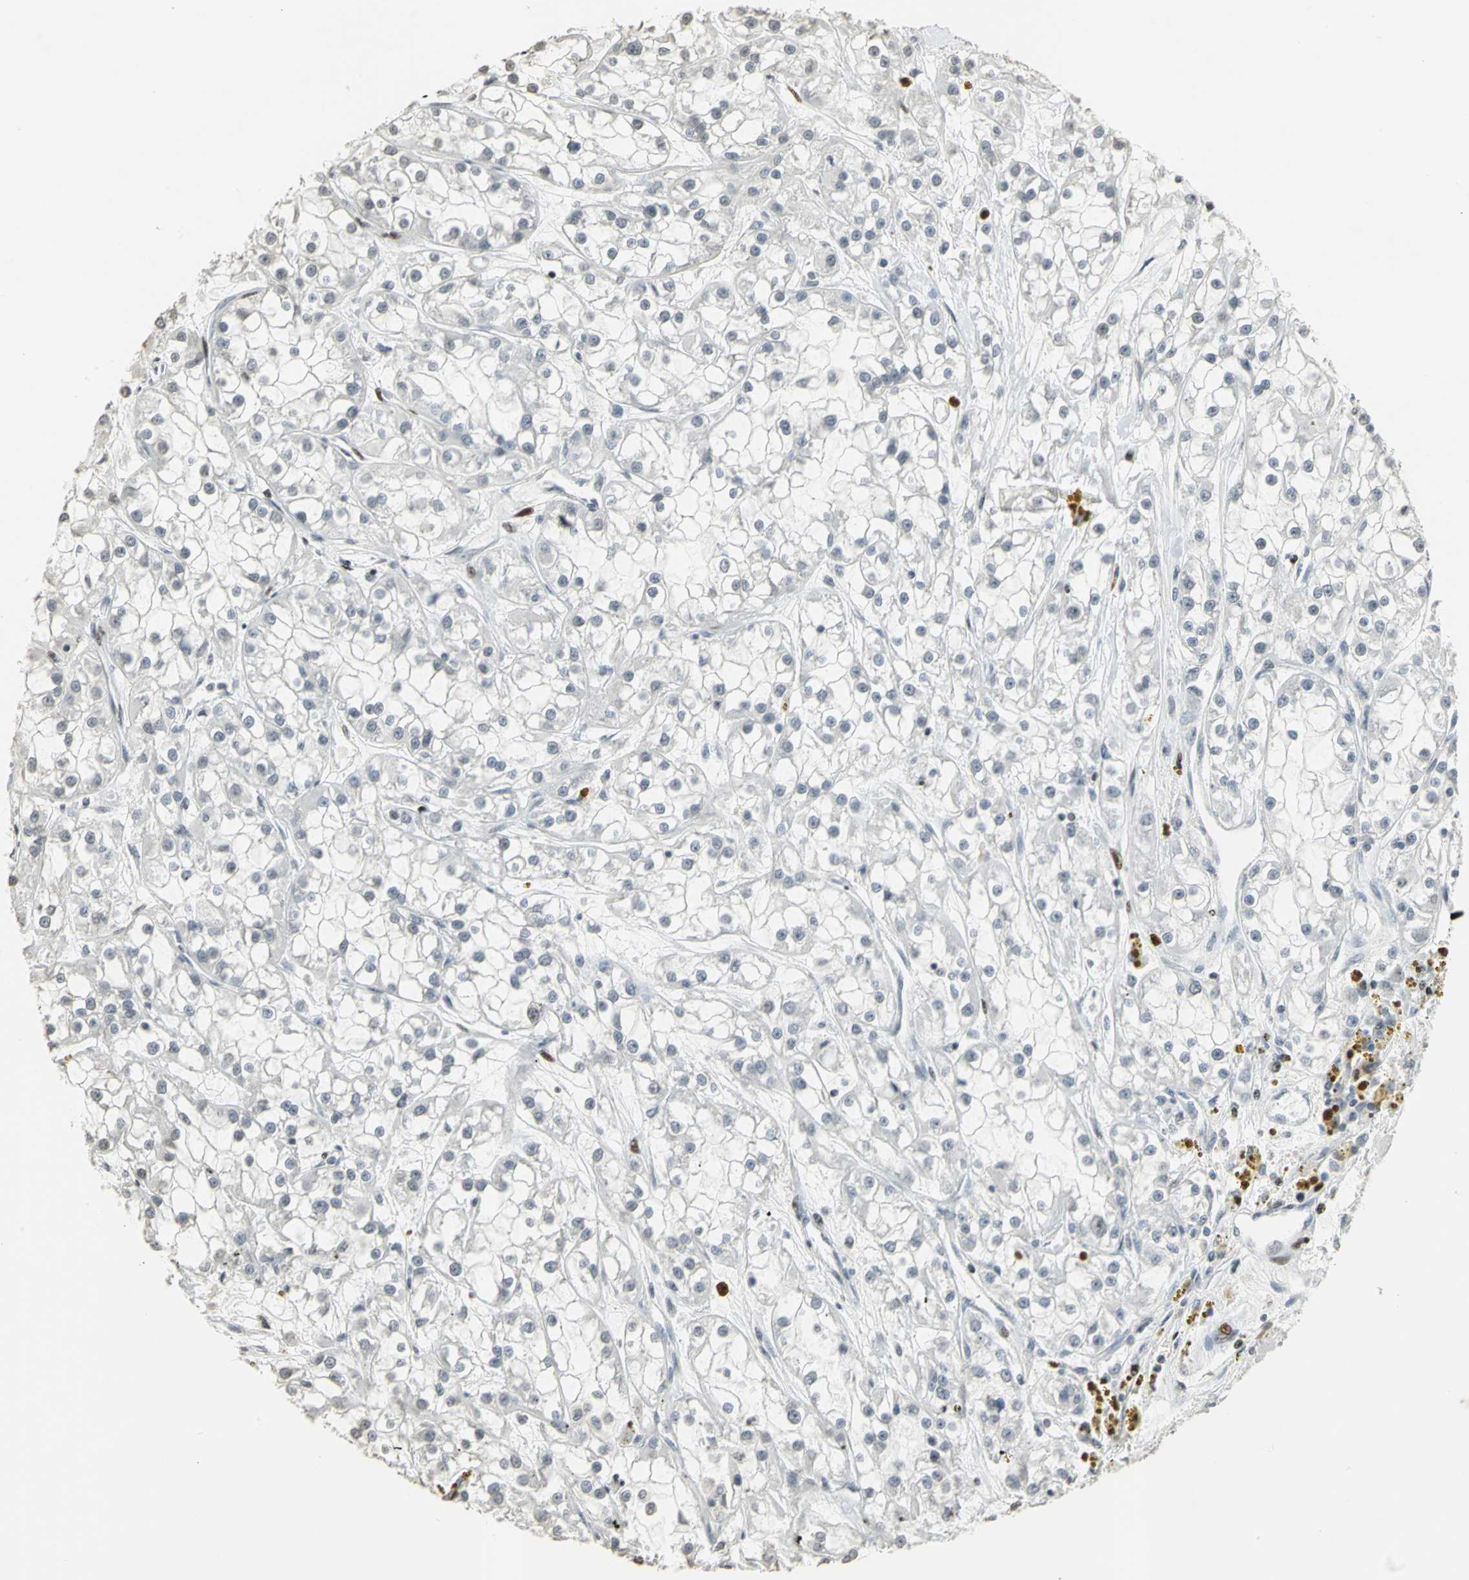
{"staining": {"intensity": "negative", "quantity": "none", "location": "none"}, "tissue": "renal cancer", "cell_type": "Tumor cells", "image_type": "cancer", "snomed": [{"axis": "morphology", "description": "Adenocarcinoma, NOS"}, {"axis": "topography", "description": "Kidney"}], "caption": "This micrograph is of renal adenocarcinoma stained with immunohistochemistry (IHC) to label a protein in brown with the nuclei are counter-stained blue. There is no staining in tumor cells.", "gene": "KDM1A", "patient": {"sex": "female", "age": 52}}